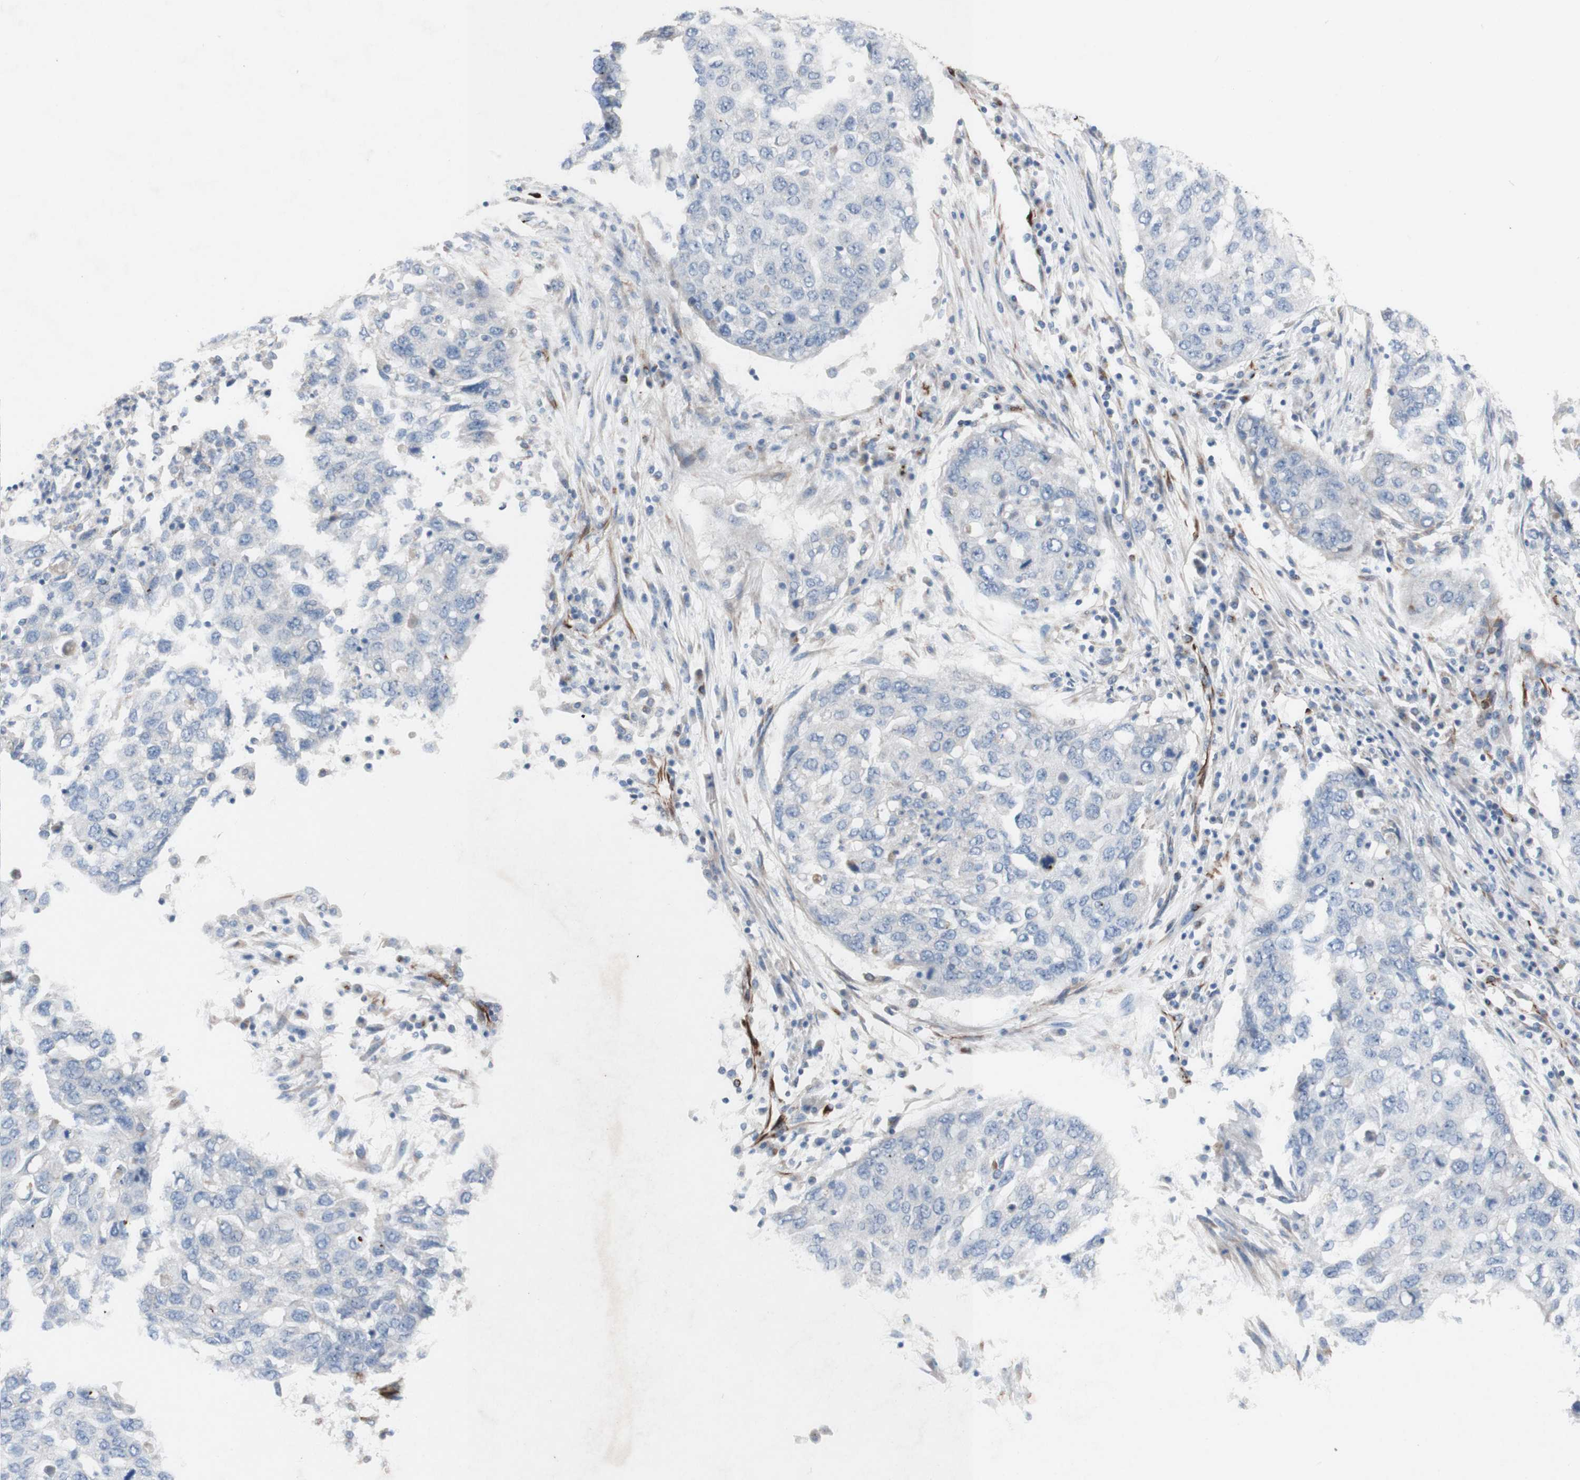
{"staining": {"intensity": "negative", "quantity": "none", "location": "none"}, "tissue": "lung cancer", "cell_type": "Tumor cells", "image_type": "cancer", "snomed": [{"axis": "morphology", "description": "Squamous cell carcinoma, NOS"}, {"axis": "topography", "description": "Lung"}], "caption": "Immunohistochemical staining of lung squamous cell carcinoma exhibits no significant expression in tumor cells. (Immunohistochemistry, brightfield microscopy, high magnification).", "gene": "AGPAT5", "patient": {"sex": "female", "age": 63}}